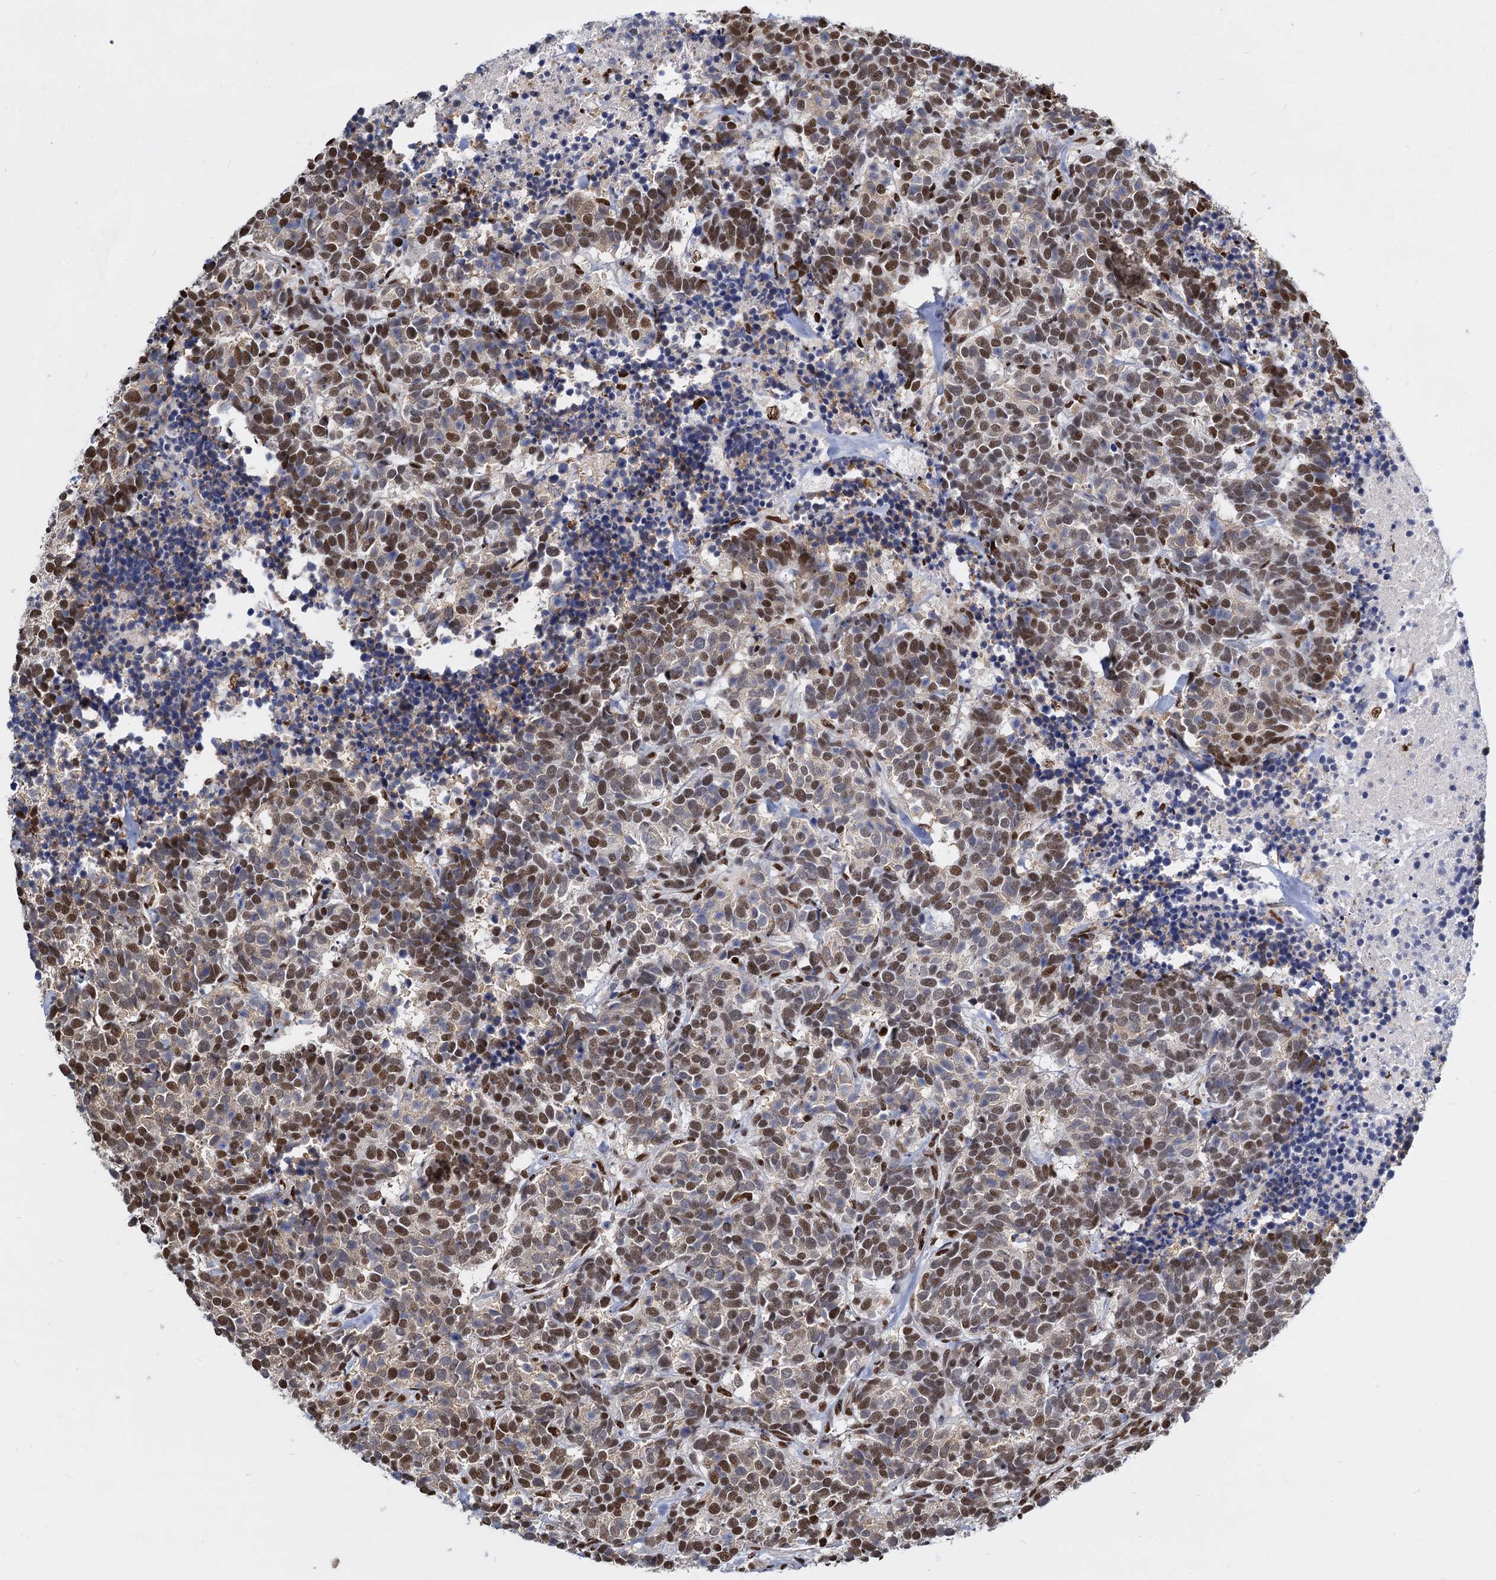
{"staining": {"intensity": "moderate", "quantity": ">75%", "location": "nuclear"}, "tissue": "carcinoid", "cell_type": "Tumor cells", "image_type": "cancer", "snomed": [{"axis": "morphology", "description": "Carcinoma, NOS"}, {"axis": "morphology", "description": "Carcinoid, malignant, NOS"}, {"axis": "topography", "description": "Urinary bladder"}], "caption": "Immunohistochemical staining of human carcinoma demonstrates medium levels of moderate nuclear expression in about >75% of tumor cells.", "gene": "DCPS", "patient": {"sex": "male", "age": 57}}